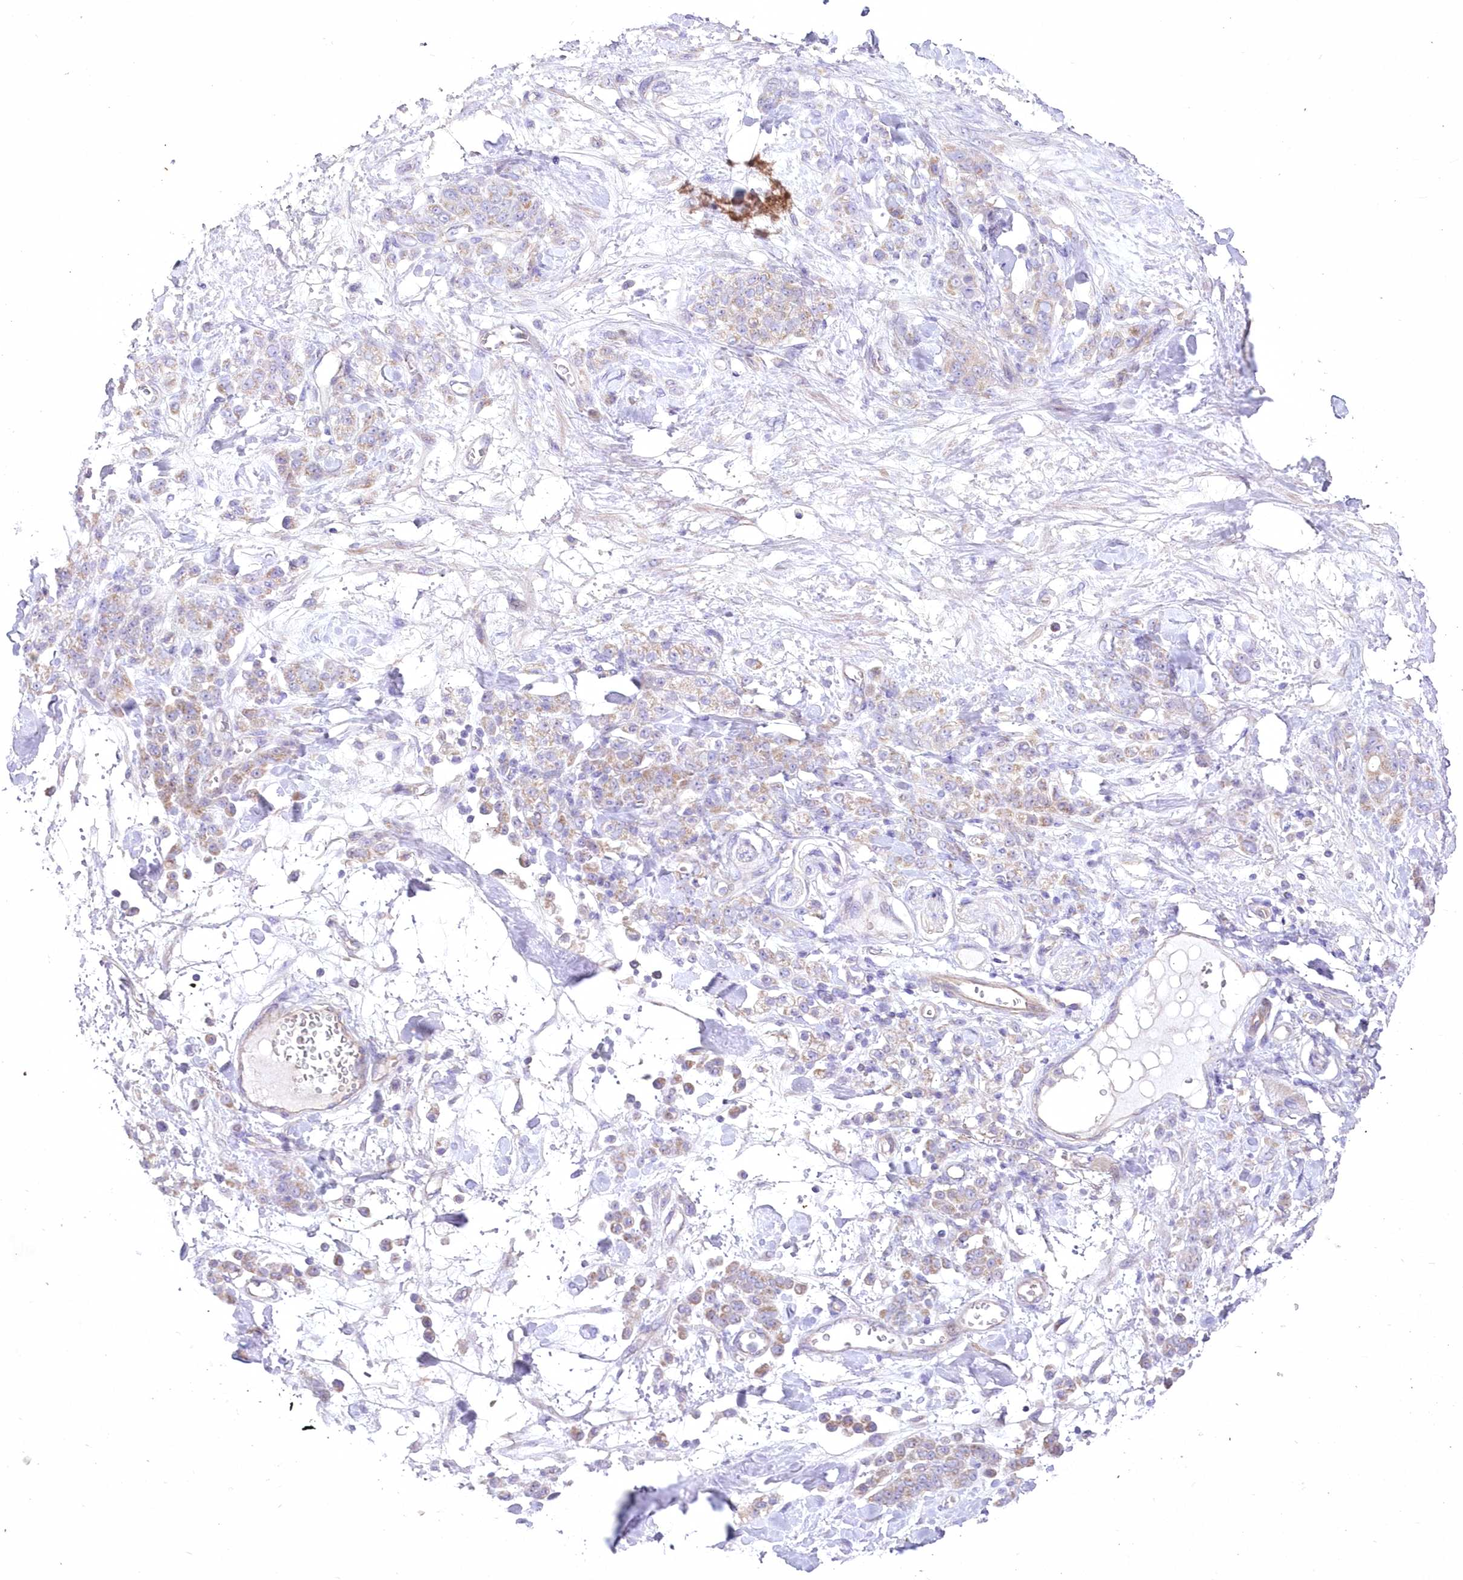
{"staining": {"intensity": "weak", "quantity": ">75%", "location": "cytoplasmic/membranous"}, "tissue": "stomach cancer", "cell_type": "Tumor cells", "image_type": "cancer", "snomed": [{"axis": "morphology", "description": "Normal tissue, NOS"}, {"axis": "morphology", "description": "Adenocarcinoma, NOS"}, {"axis": "topography", "description": "Stomach"}], "caption": "DAB immunohistochemical staining of adenocarcinoma (stomach) demonstrates weak cytoplasmic/membranous protein positivity in approximately >75% of tumor cells. The staining was performed using DAB (3,3'-diaminobenzidine), with brown indicating positive protein expression. Nuclei are stained blue with hematoxylin.", "gene": "ITSN2", "patient": {"sex": "male", "age": 82}}